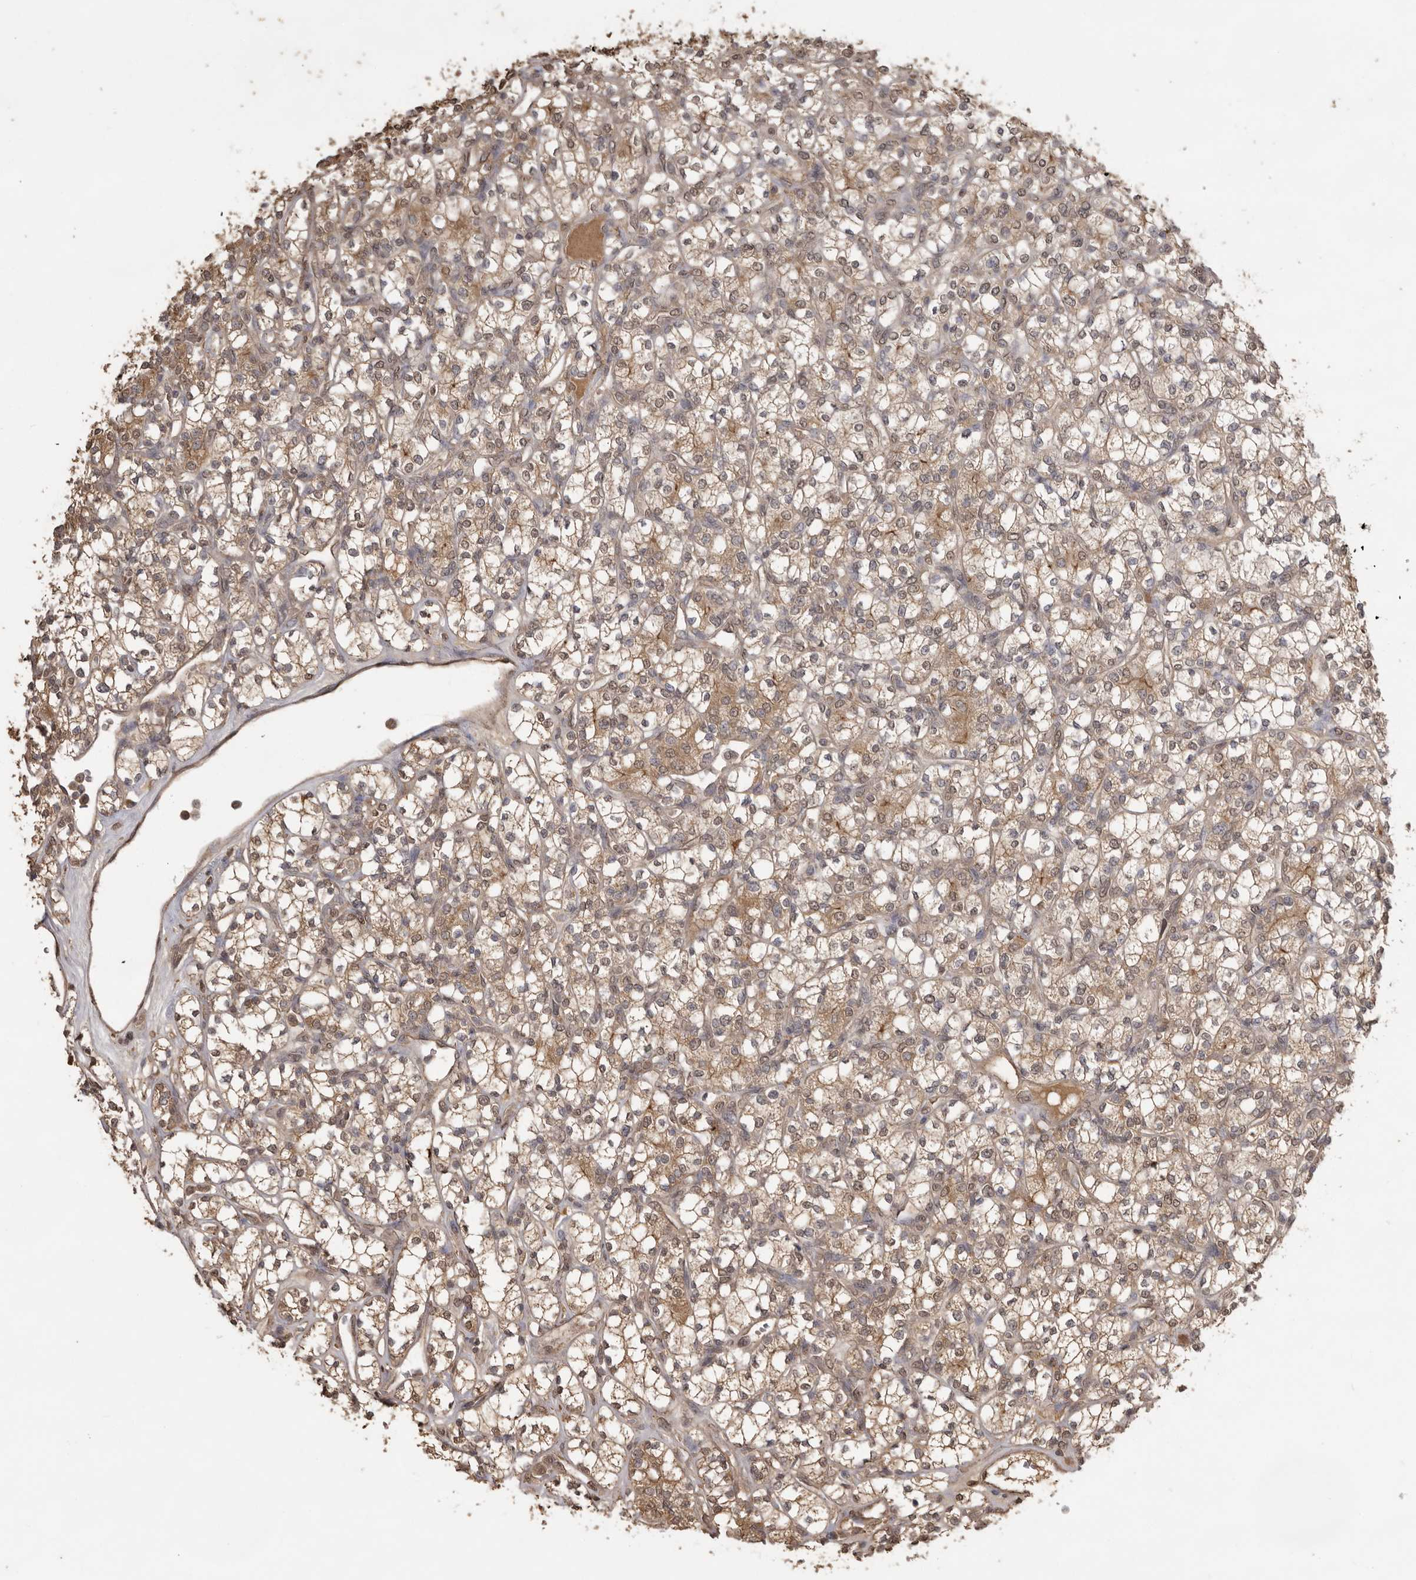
{"staining": {"intensity": "weak", "quantity": ">75%", "location": "cytoplasmic/membranous,nuclear"}, "tissue": "renal cancer", "cell_type": "Tumor cells", "image_type": "cancer", "snomed": [{"axis": "morphology", "description": "Adenocarcinoma, NOS"}, {"axis": "topography", "description": "Kidney"}], "caption": "Immunohistochemical staining of adenocarcinoma (renal) exhibits low levels of weak cytoplasmic/membranous and nuclear staining in about >75% of tumor cells. The protein is shown in brown color, while the nuclei are stained blue.", "gene": "JAG2", "patient": {"sex": "male", "age": 77}}